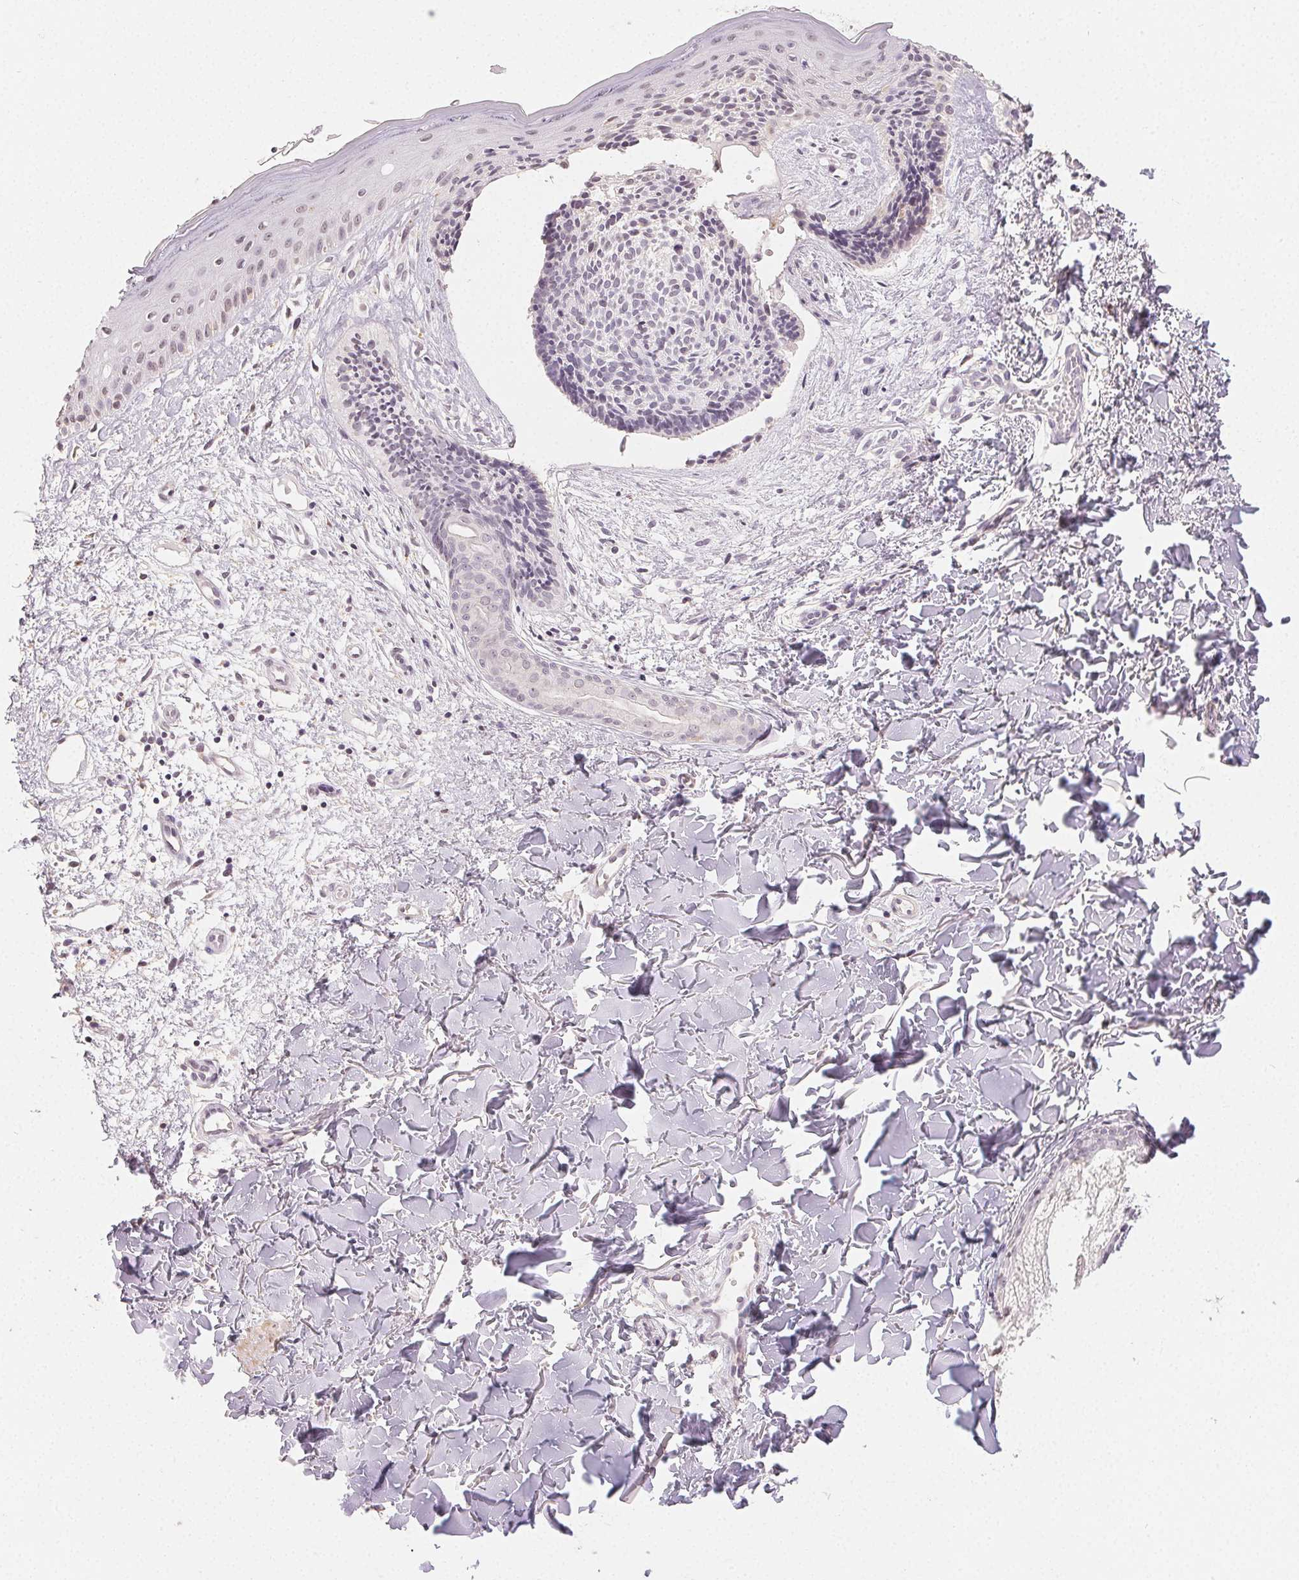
{"staining": {"intensity": "negative", "quantity": "none", "location": "none"}, "tissue": "skin cancer", "cell_type": "Tumor cells", "image_type": "cancer", "snomed": [{"axis": "morphology", "description": "Basal cell carcinoma"}, {"axis": "topography", "description": "Skin"}], "caption": "Image shows no protein staining in tumor cells of skin cancer (basal cell carcinoma) tissue. (IHC, brightfield microscopy, high magnification).", "gene": "TMEM174", "patient": {"sex": "male", "age": 51}}